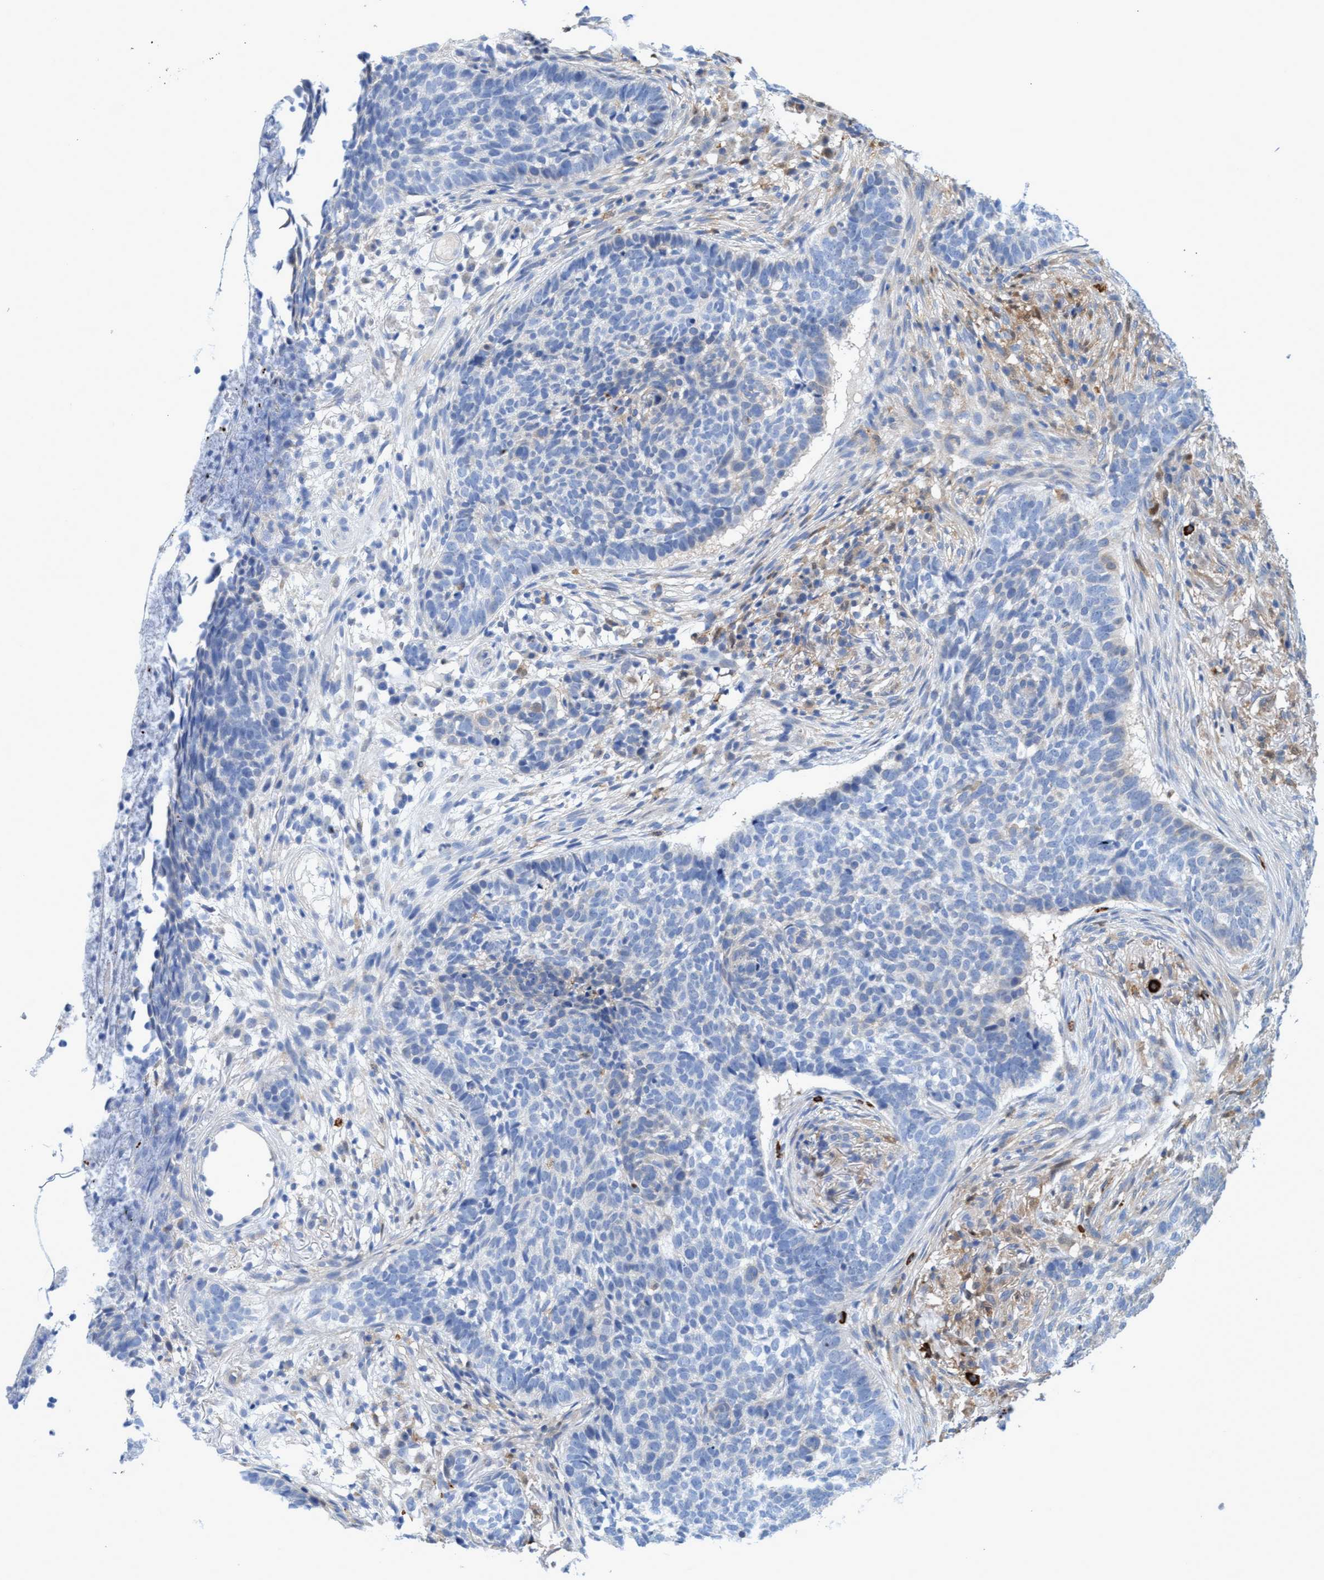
{"staining": {"intensity": "negative", "quantity": "none", "location": "none"}, "tissue": "skin cancer", "cell_type": "Tumor cells", "image_type": "cancer", "snomed": [{"axis": "morphology", "description": "Basal cell carcinoma"}, {"axis": "topography", "description": "Skin"}], "caption": "A histopathology image of skin basal cell carcinoma stained for a protein shows no brown staining in tumor cells.", "gene": "PNPO", "patient": {"sex": "male", "age": 85}}